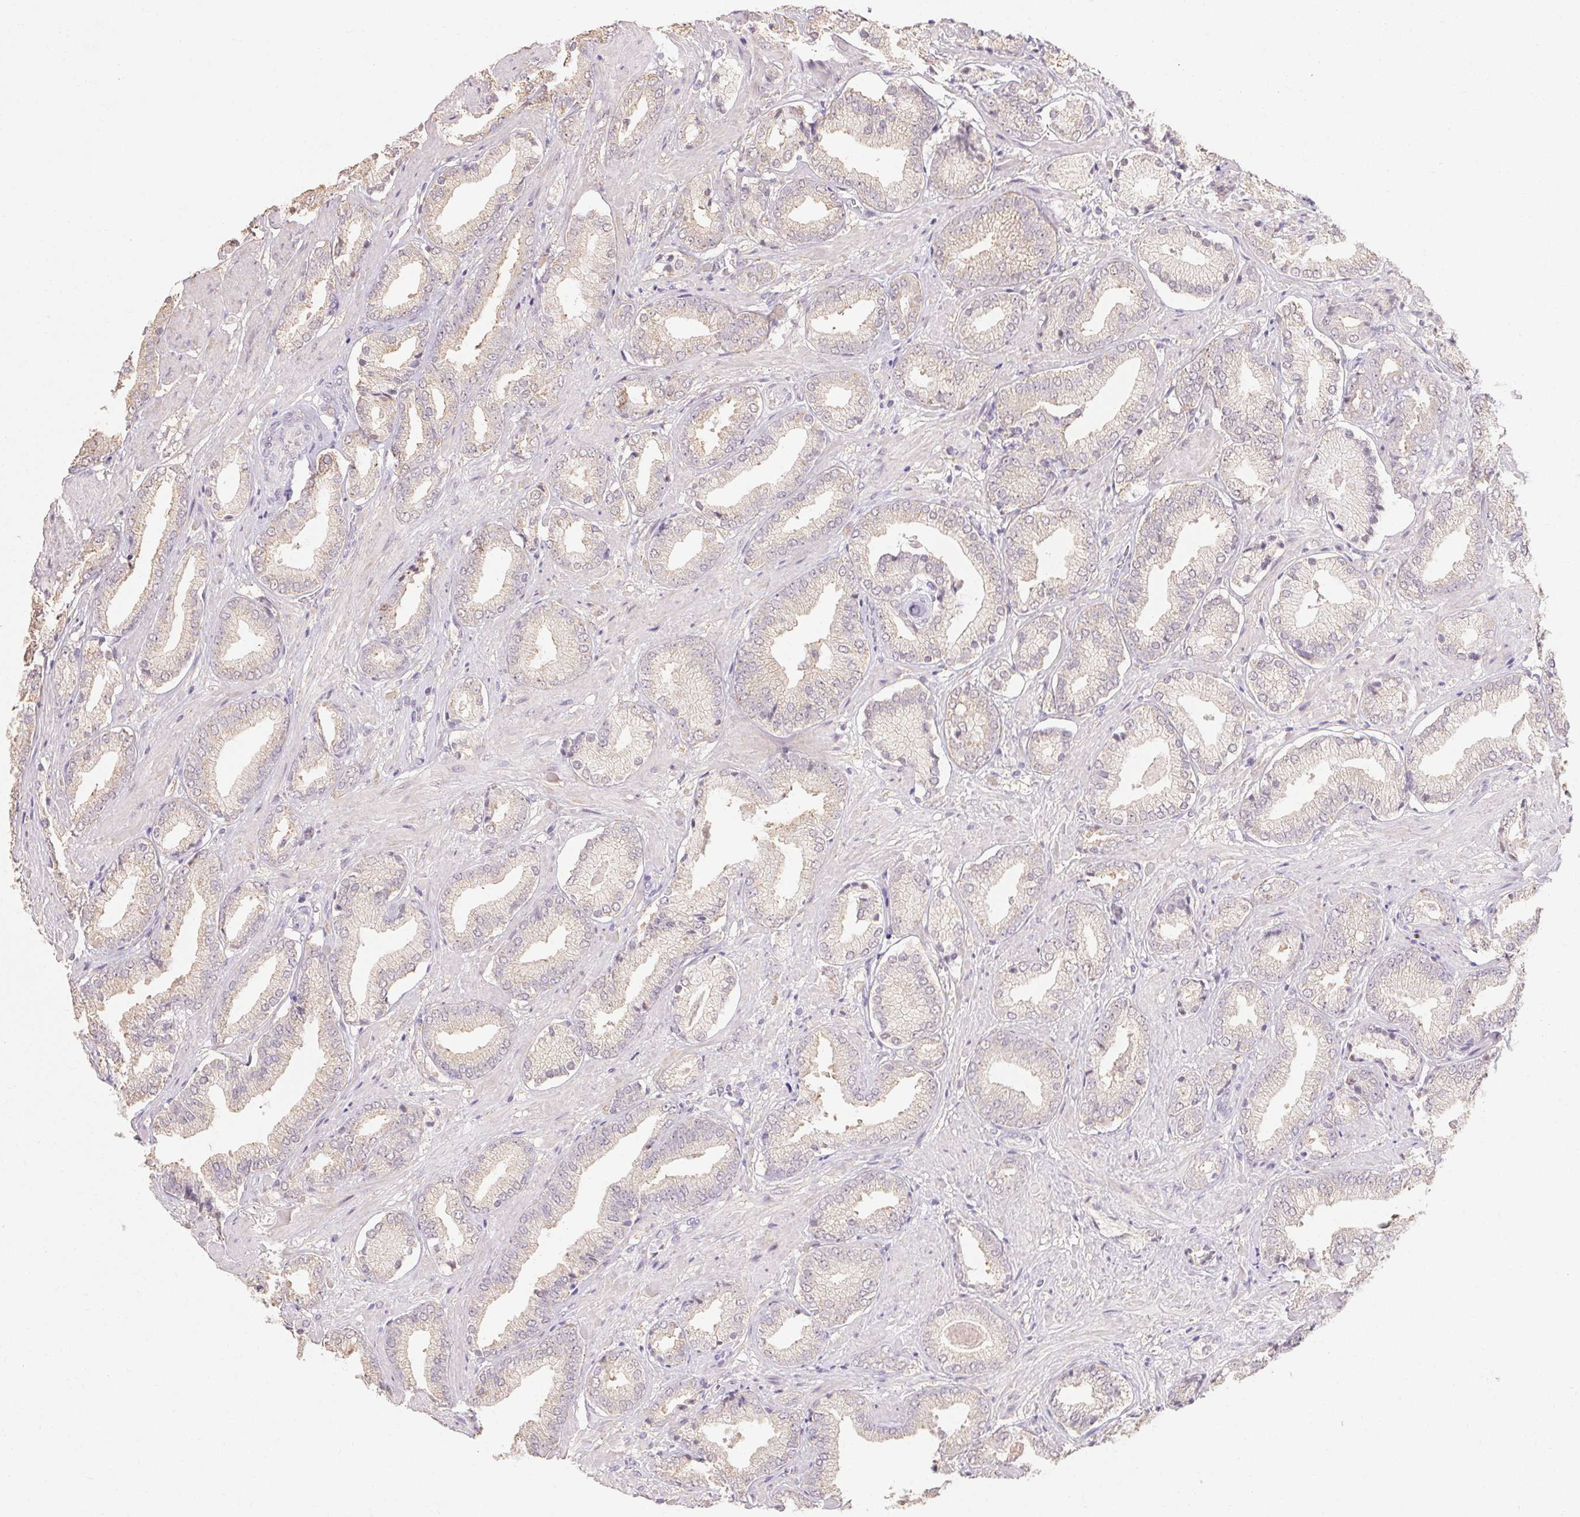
{"staining": {"intensity": "weak", "quantity": "<25%", "location": "cytoplasmic/membranous"}, "tissue": "prostate cancer", "cell_type": "Tumor cells", "image_type": "cancer", "snomed": [{"axis": "morphology", "description": "Adenocarcinoma, High grade"}, {"axis": "topography", "description": "Prostate"}], "caption": "There is no significant positivity in tumor cells of prostate cancer.", "gene": "MAP7D2", "patient": {"sex": "male", "age": 56}}